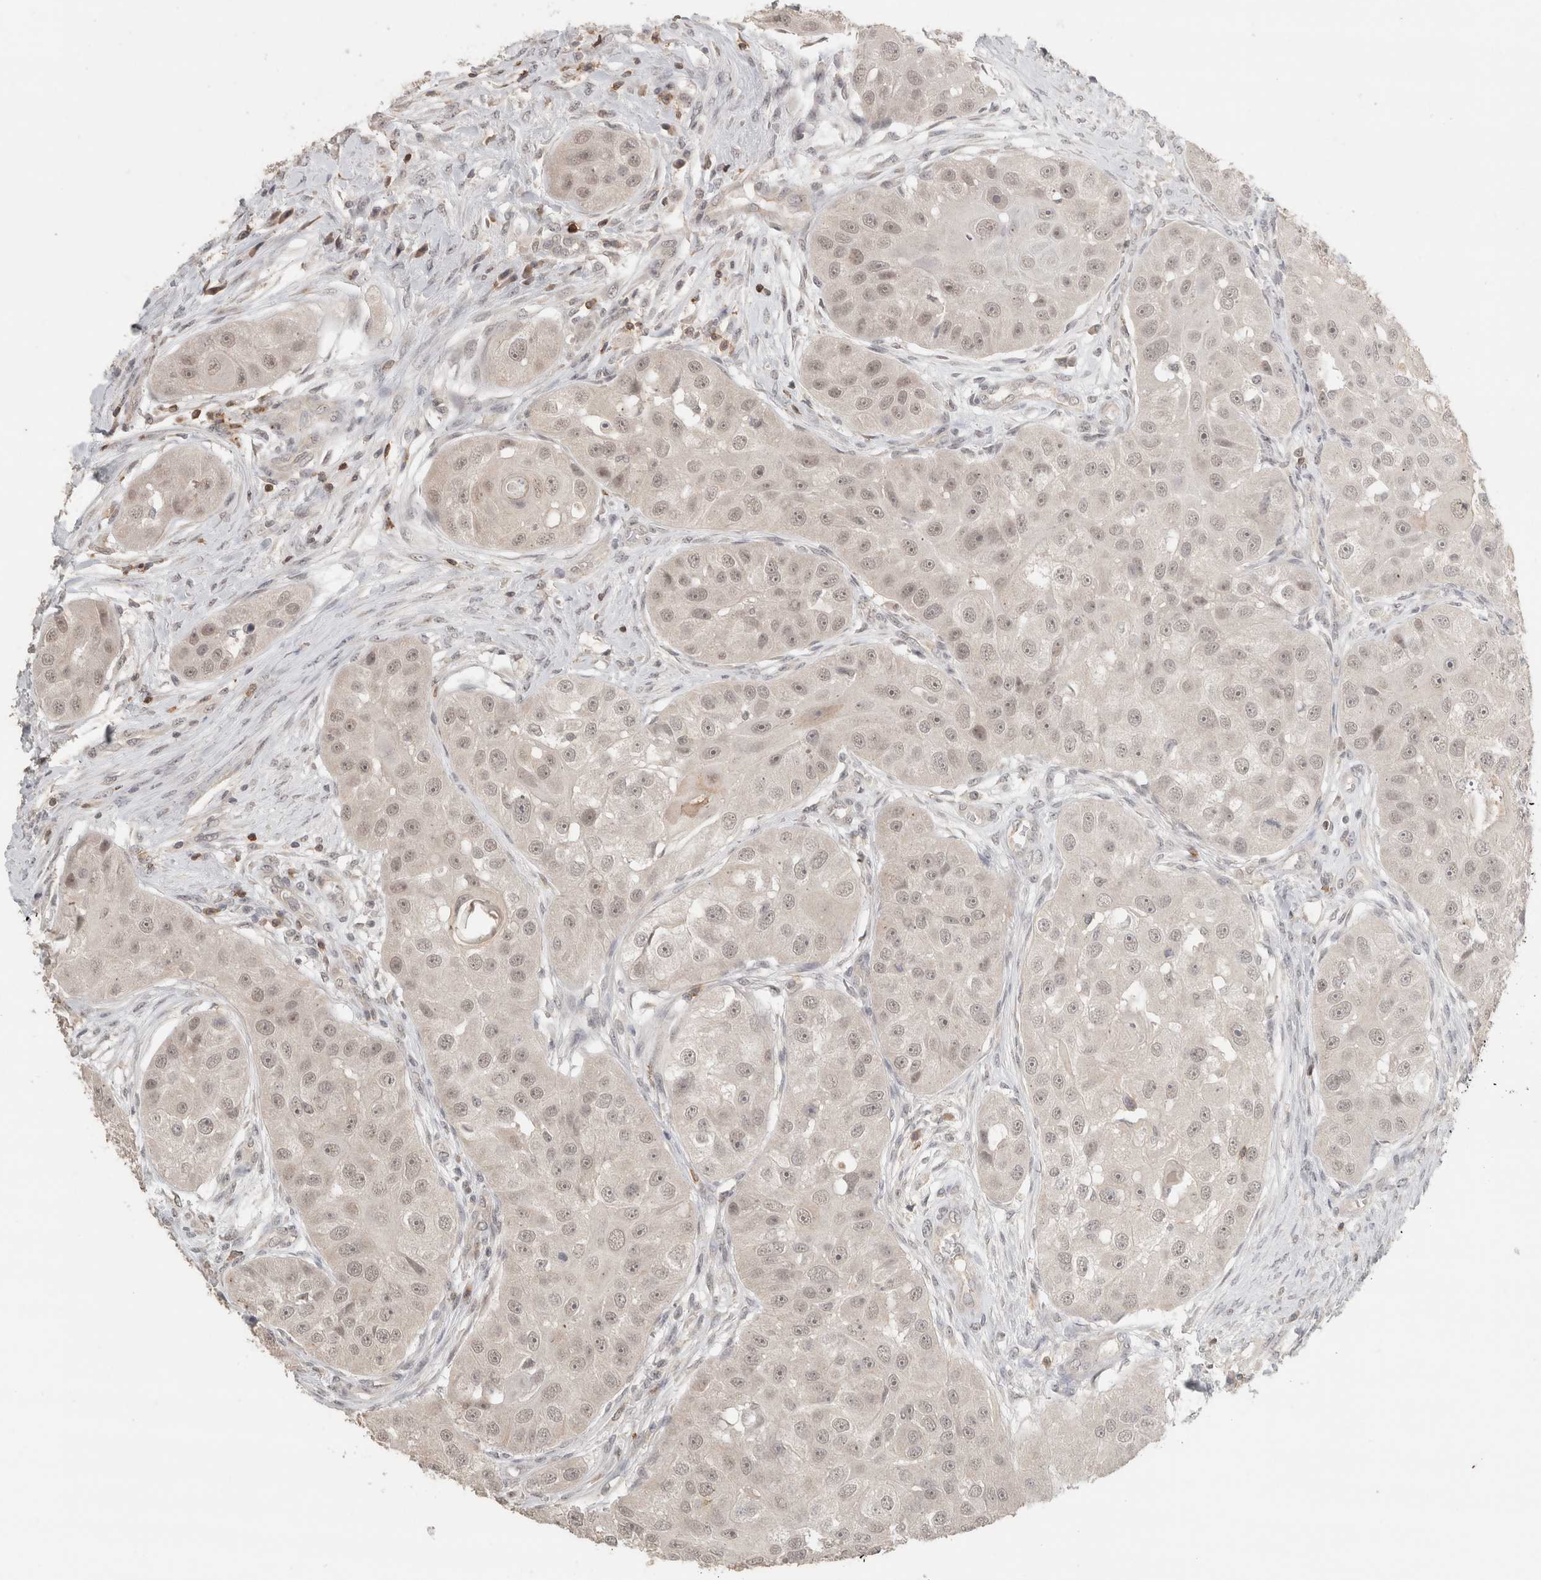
{"staining": {"intensity": "weak", "quantity": "<25%", "location": "nuclear"}, "tissue": "head and neck cancer", "cell_type": "Tumor cells", "image_type": "cancer", "snomed": [{"axis": "morphology", "description": "Normal tissue, NOS"}, {"axis": "morphology", "description": "Squamous cell carcinoma, NOS"}, {"axis": "topography", "description": "Skeletal muscle"}, {"axis": "topography", "description": "Head-Neck"}], "caption": "High power microscopy photomicrograph of an IHC histopathology image of head and neck cancer (squamous cell carcinoma), revealing no significant staining in tumor cells.", "gene": "TRAT1", "patient": {"sex": "male", "age": 51}}